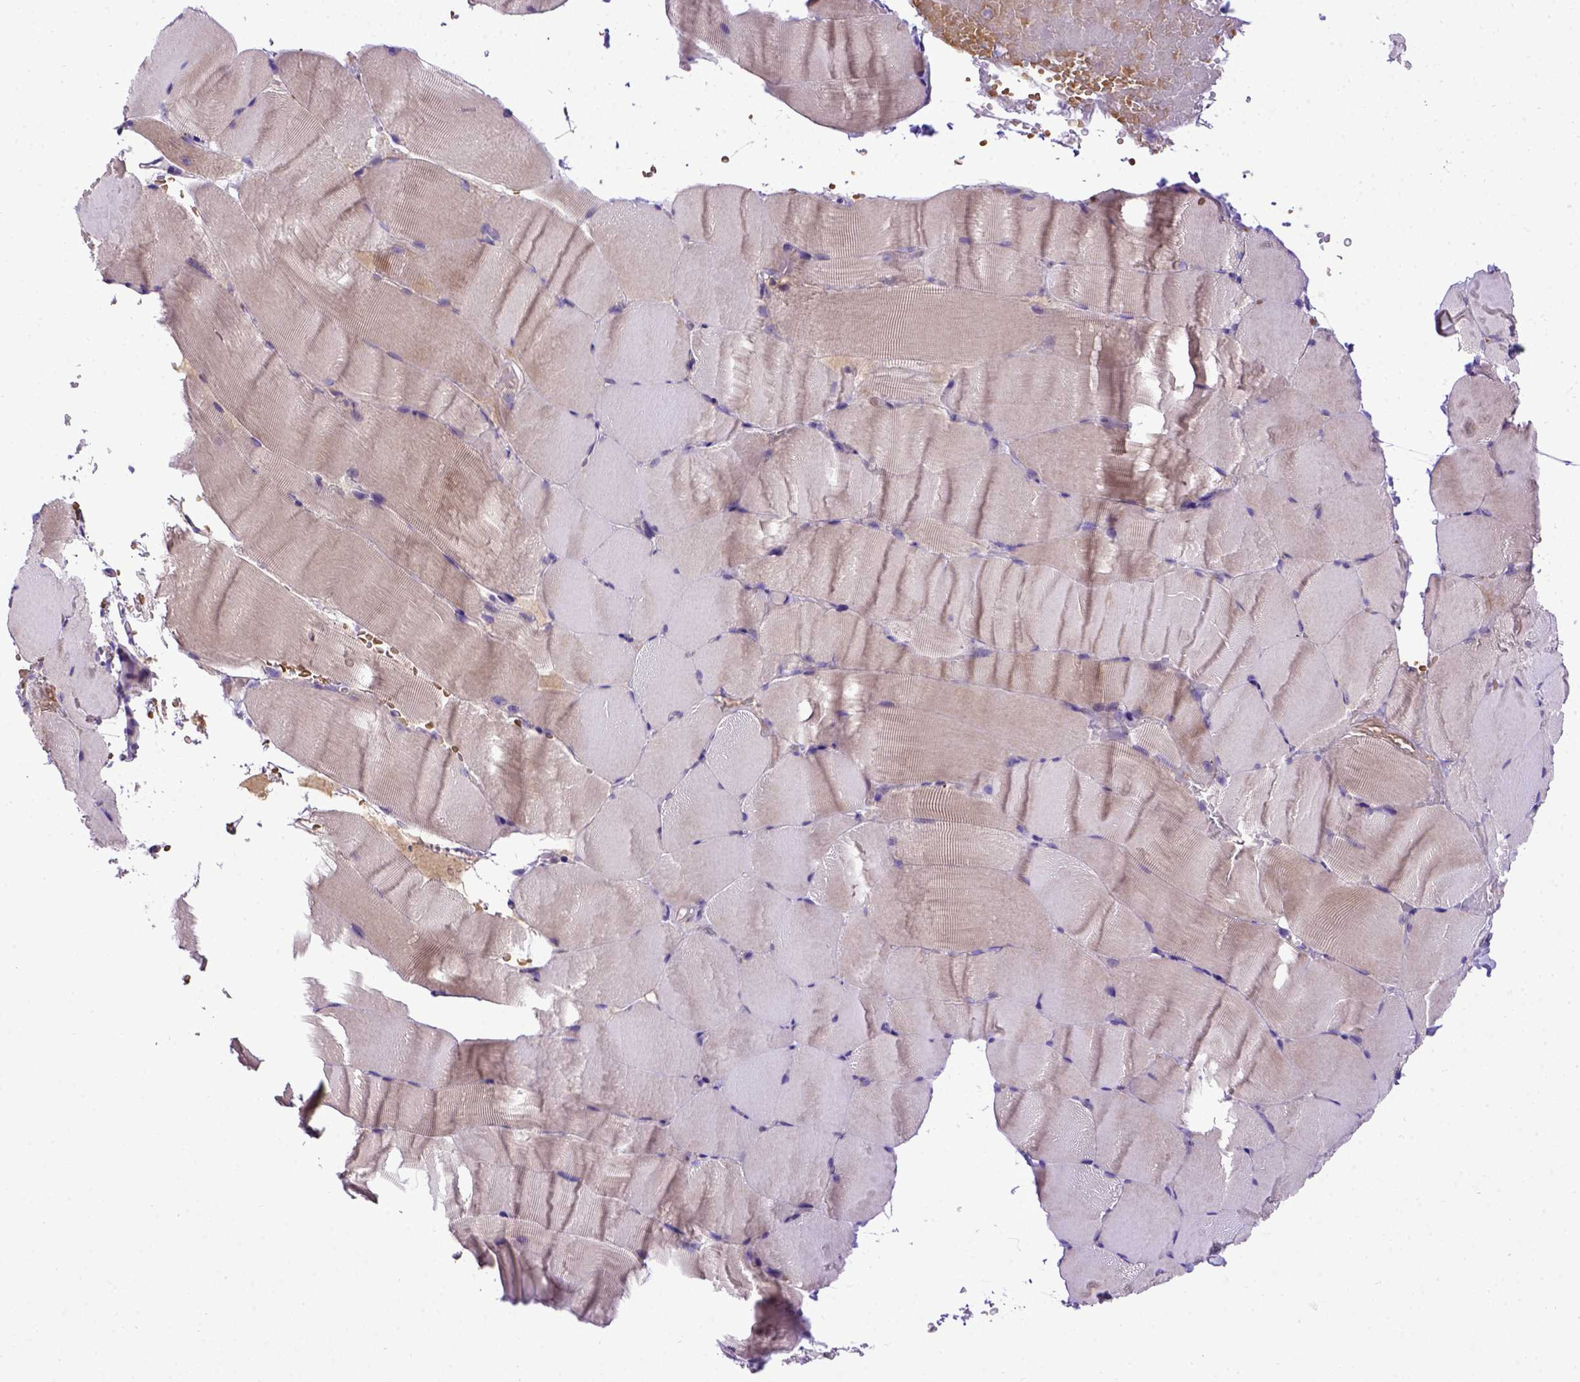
{"staining": {"intensity": "negative", "quantity": "none", "location": "none"}, "tissue": "skeletal muscle", "cell_type": "Myocytes", "image_type": "normal", "snomed": [{"axis": "morphology", "description": "Normal tissue, NOS"}, {"axis": "topography", "description": "Skeletal muscle"}], "caption": "Benign skeletal muscle was stained to show a protein in brown. There is no significant expression in myocytes.", "gene": "ADAM12", "patient": {"sex": "female", "age": 37}}